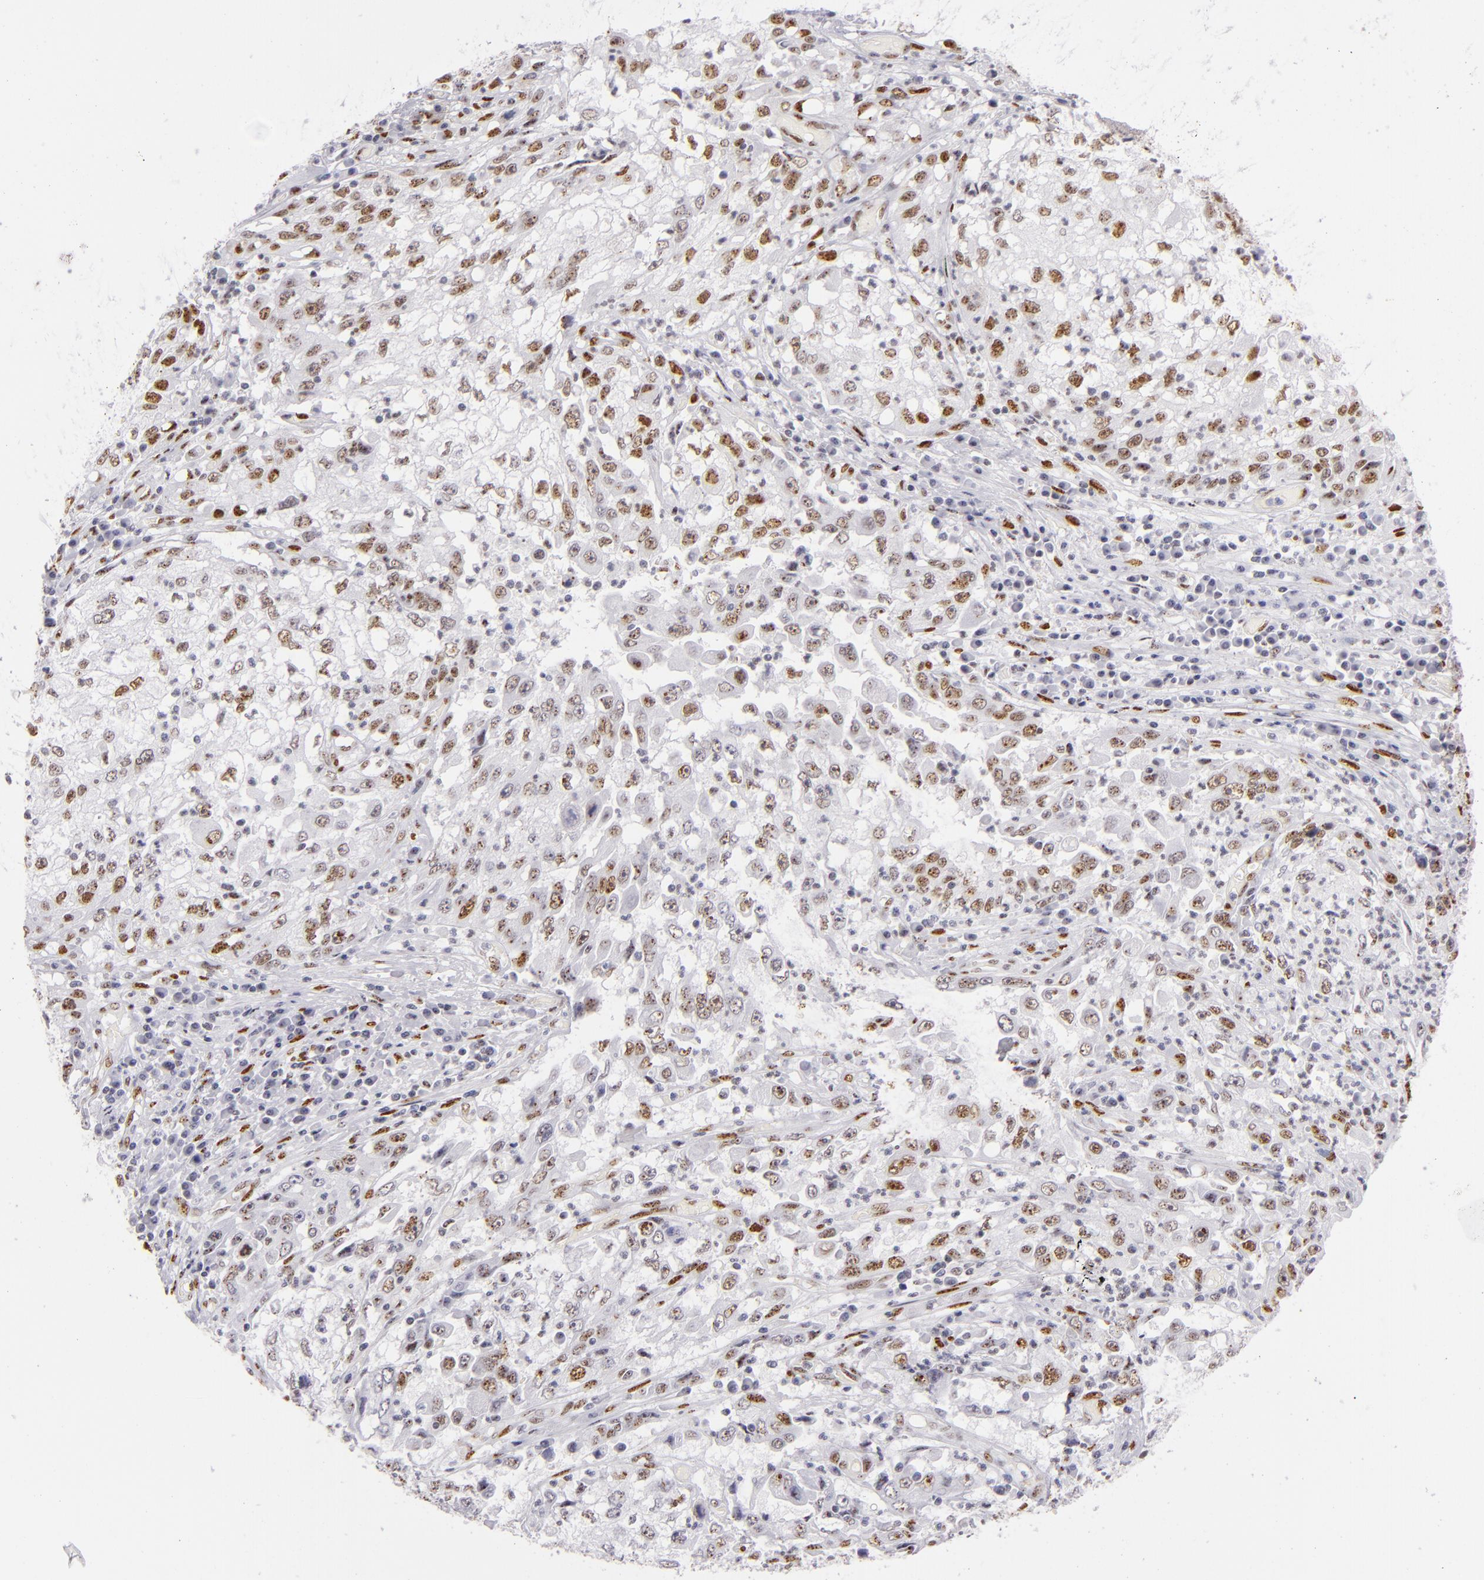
{"staining": {"intensity": "moderate", "quantity": "25%-75%", "location": "nuclear"}, "tissue": "cervical cancer", "cell_type": "Tumor cells", "image_type": "cancer", "snomed": [{"axis": "morphology", "description": "Squamous cell carcinoma, NOS"}, {"axis": "topography", "description": "Cervix"}], "caption": "Immunohistochemistry (IHC) of human cervical squamous cell carcinoma shows medium levels of moderate nuclear expression in approximately 25%-75% of tumor cells.", "gene": "TOP3A", "patient": {"sex": "female", "age": 36}}